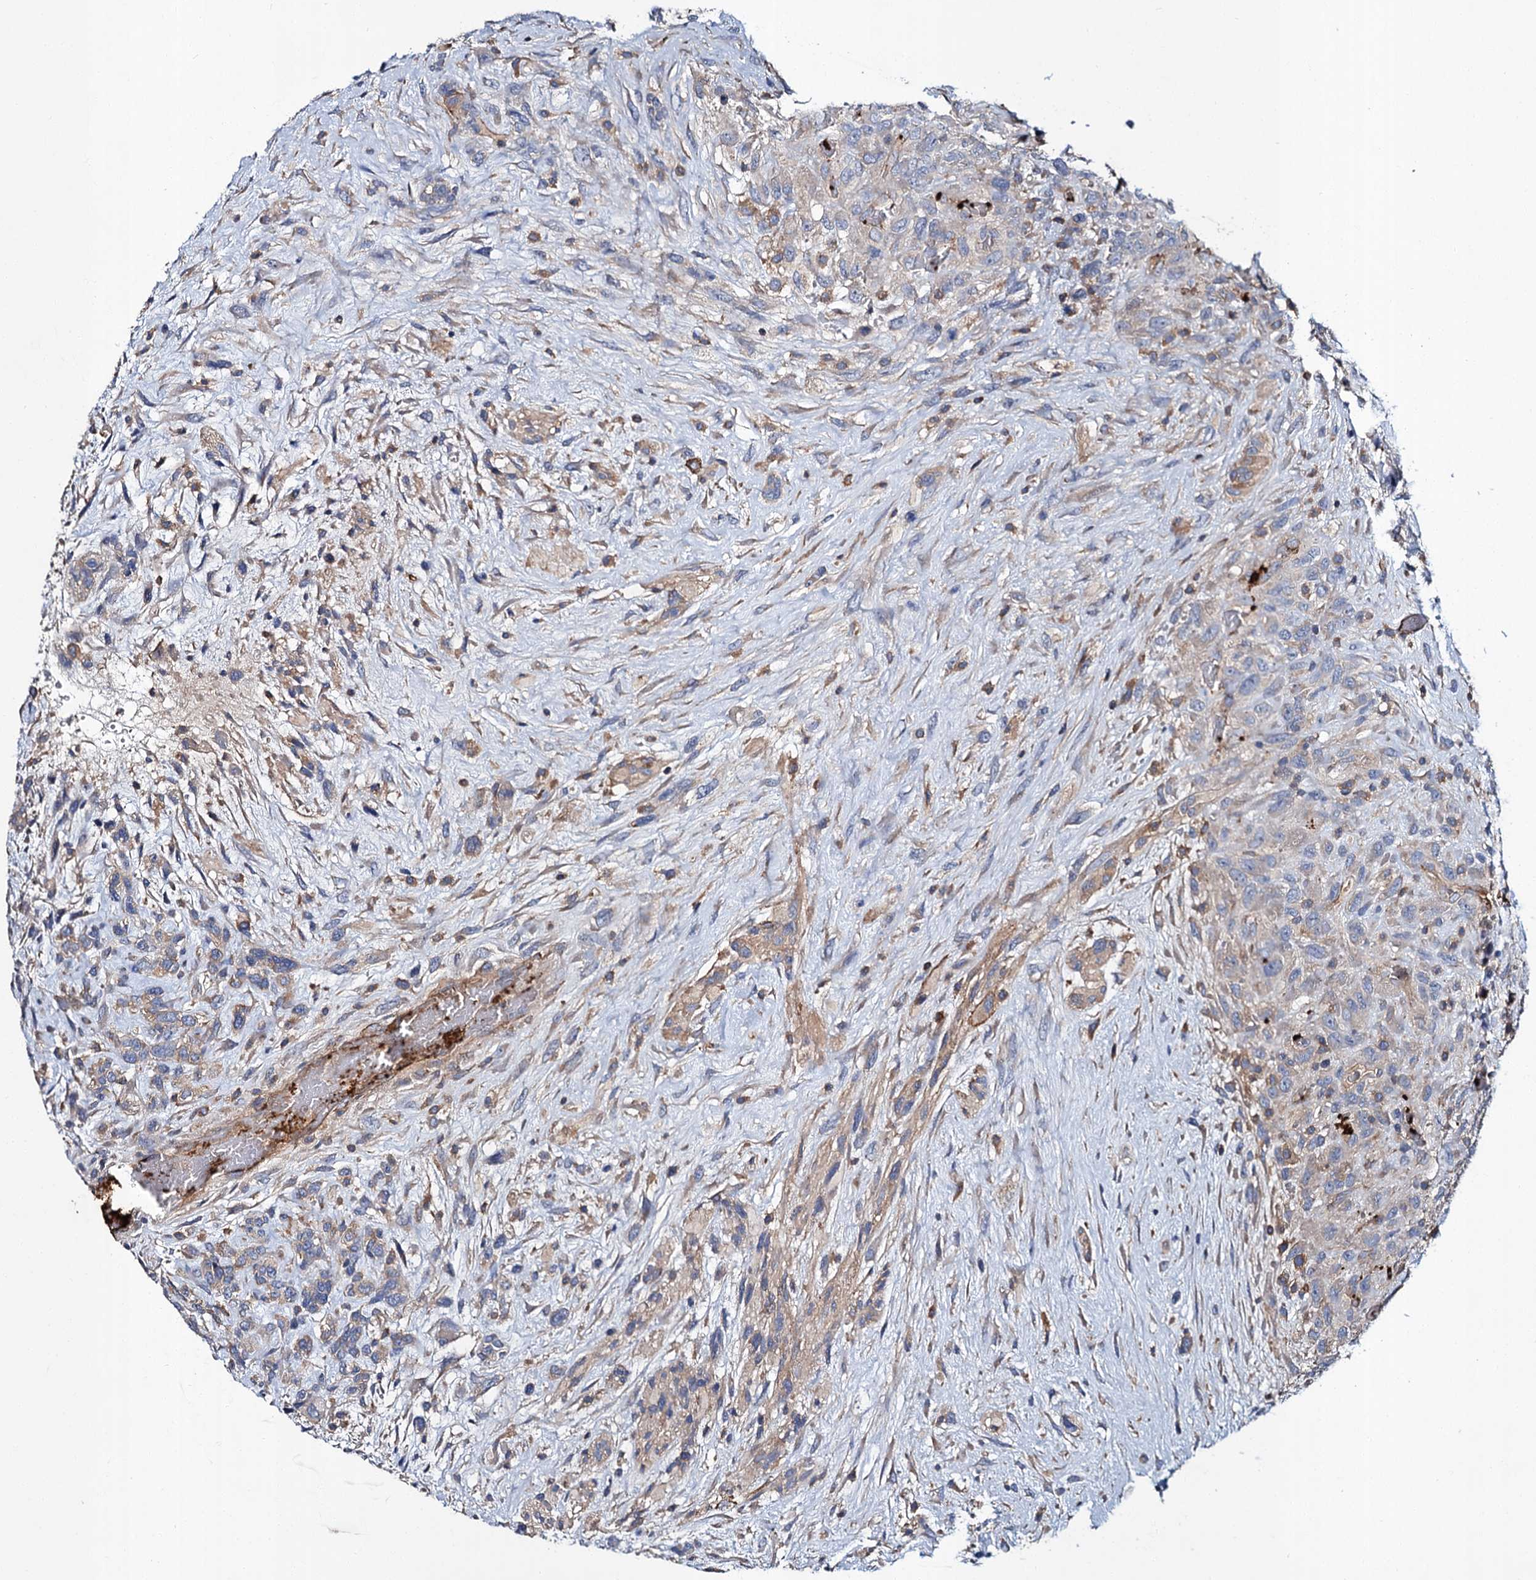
{"staining": {"intensity": "weak", "quantity": "25%-75%", "location": "cytoplasmic/membranous"}, "tissue": "glioma", "cell_type": "Tumor cells", "image_type": "cancer", "snomed": [{"axis": "morphology", "description": "Glioma, malignant, High grade"}, {"axis": "topography", "description": "Brain"}], "caption": "About 25%-75% of tumor cells in human malignant glioma (high-grade) reveal weak cytoplasmic/membranous protein positivity as visualized by brown immunohistochemical staining.", "gene": "CACNA1C", "patient": {"sex": "male", "age": 61}}